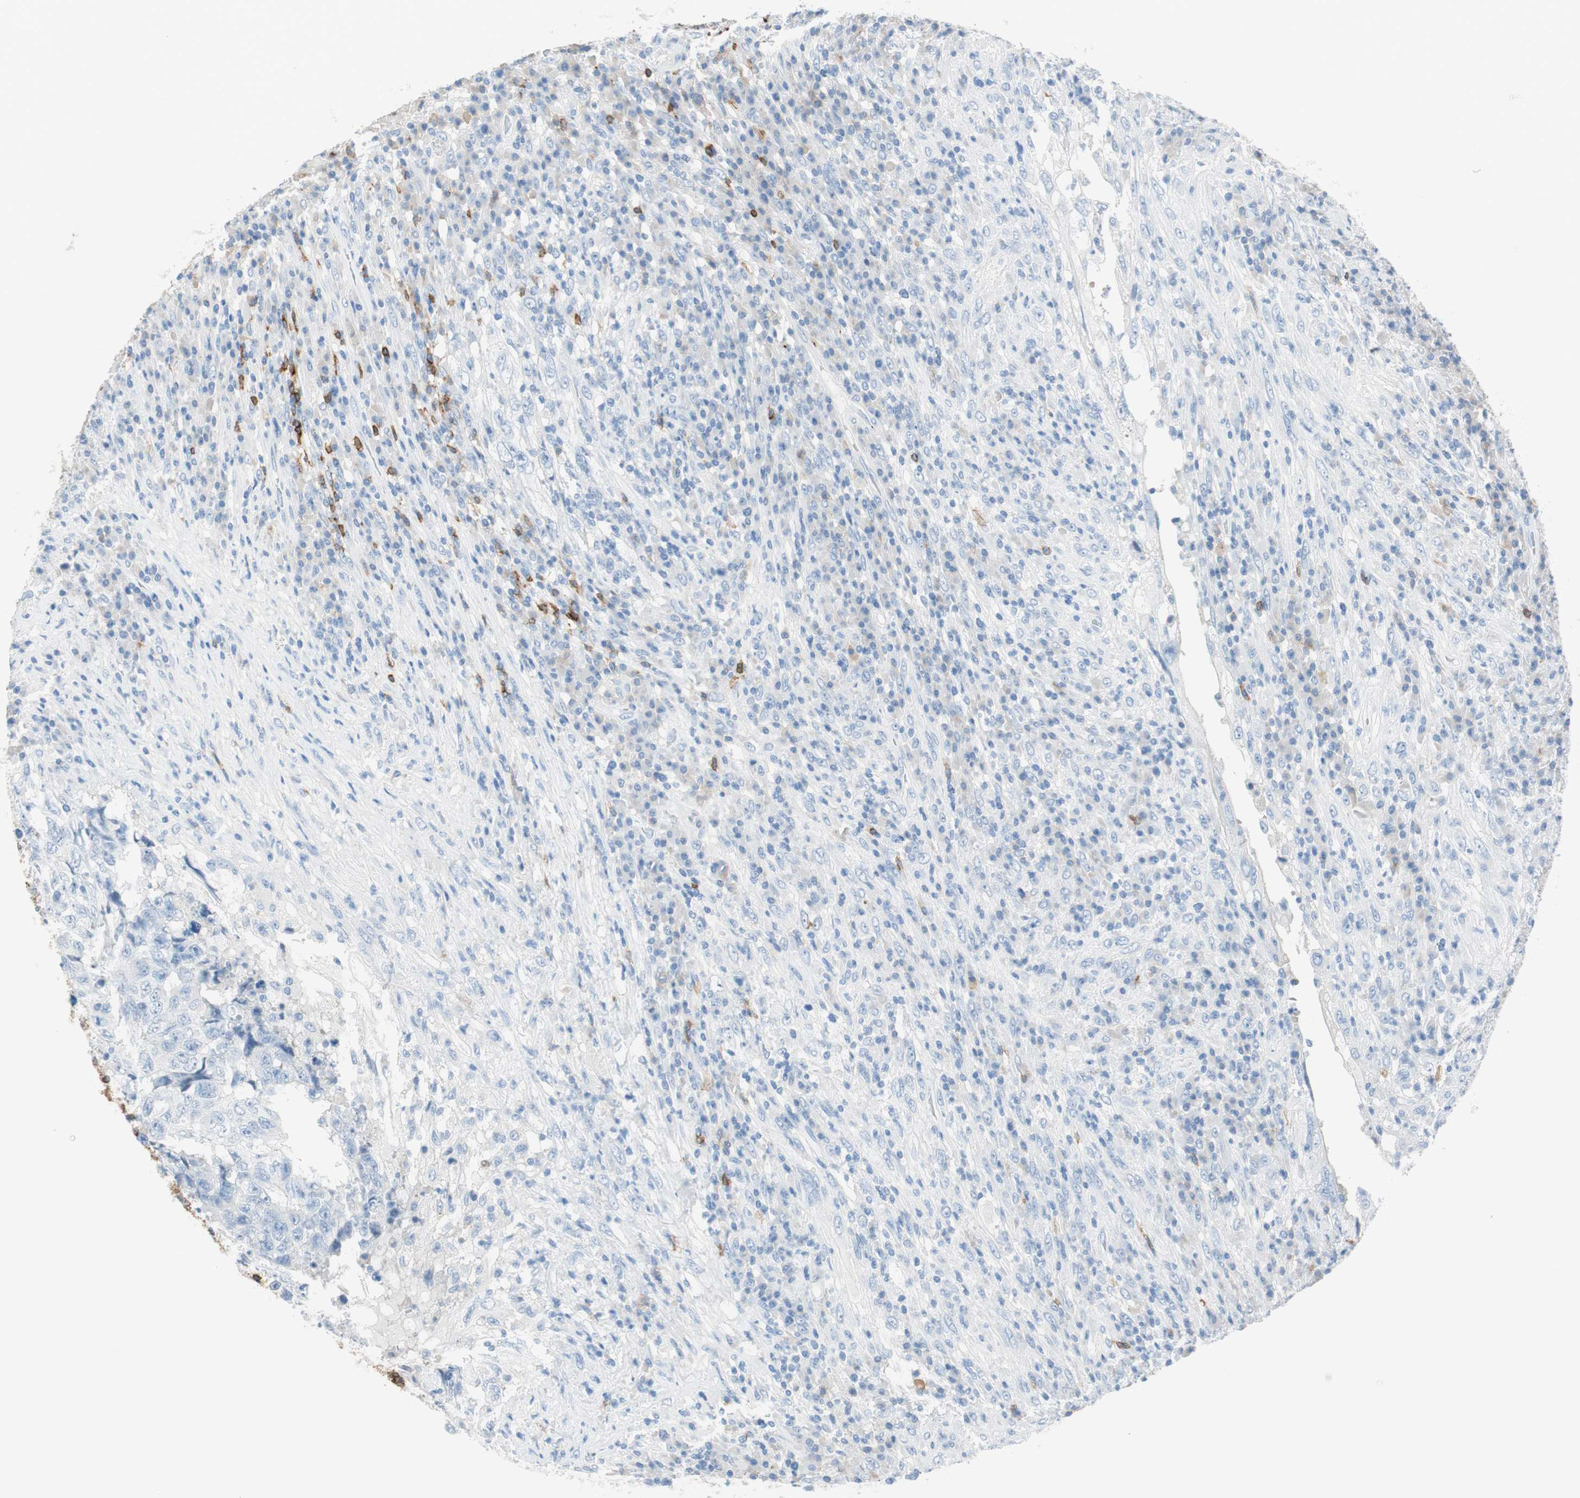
{"staining": {"intensity": "negative", "quantity": "none", "location": "none"}, "tissue": "testis cancer", "cell_type": "Tumor cells", "image_type": "cancer", "snomed": [{"axis": "morphology", "description": "Necrosis, NOS"}, {"axis": "morphology", "description": "Carcinoma, Embryonal, NOS"}, {"axis": "topography", "description": "Testis"}], "caption": "Immunohistochemical staining of testis cancer displays no significant expression in tumor cells. The staining was performed using DAB to visualize the protein expression in brown, while the nuclei were stained in blue with hematoxylin (Magnification: 20x).", "gene": "TNFRSF13C", "patient": {"sex": "male", "age": 19}}